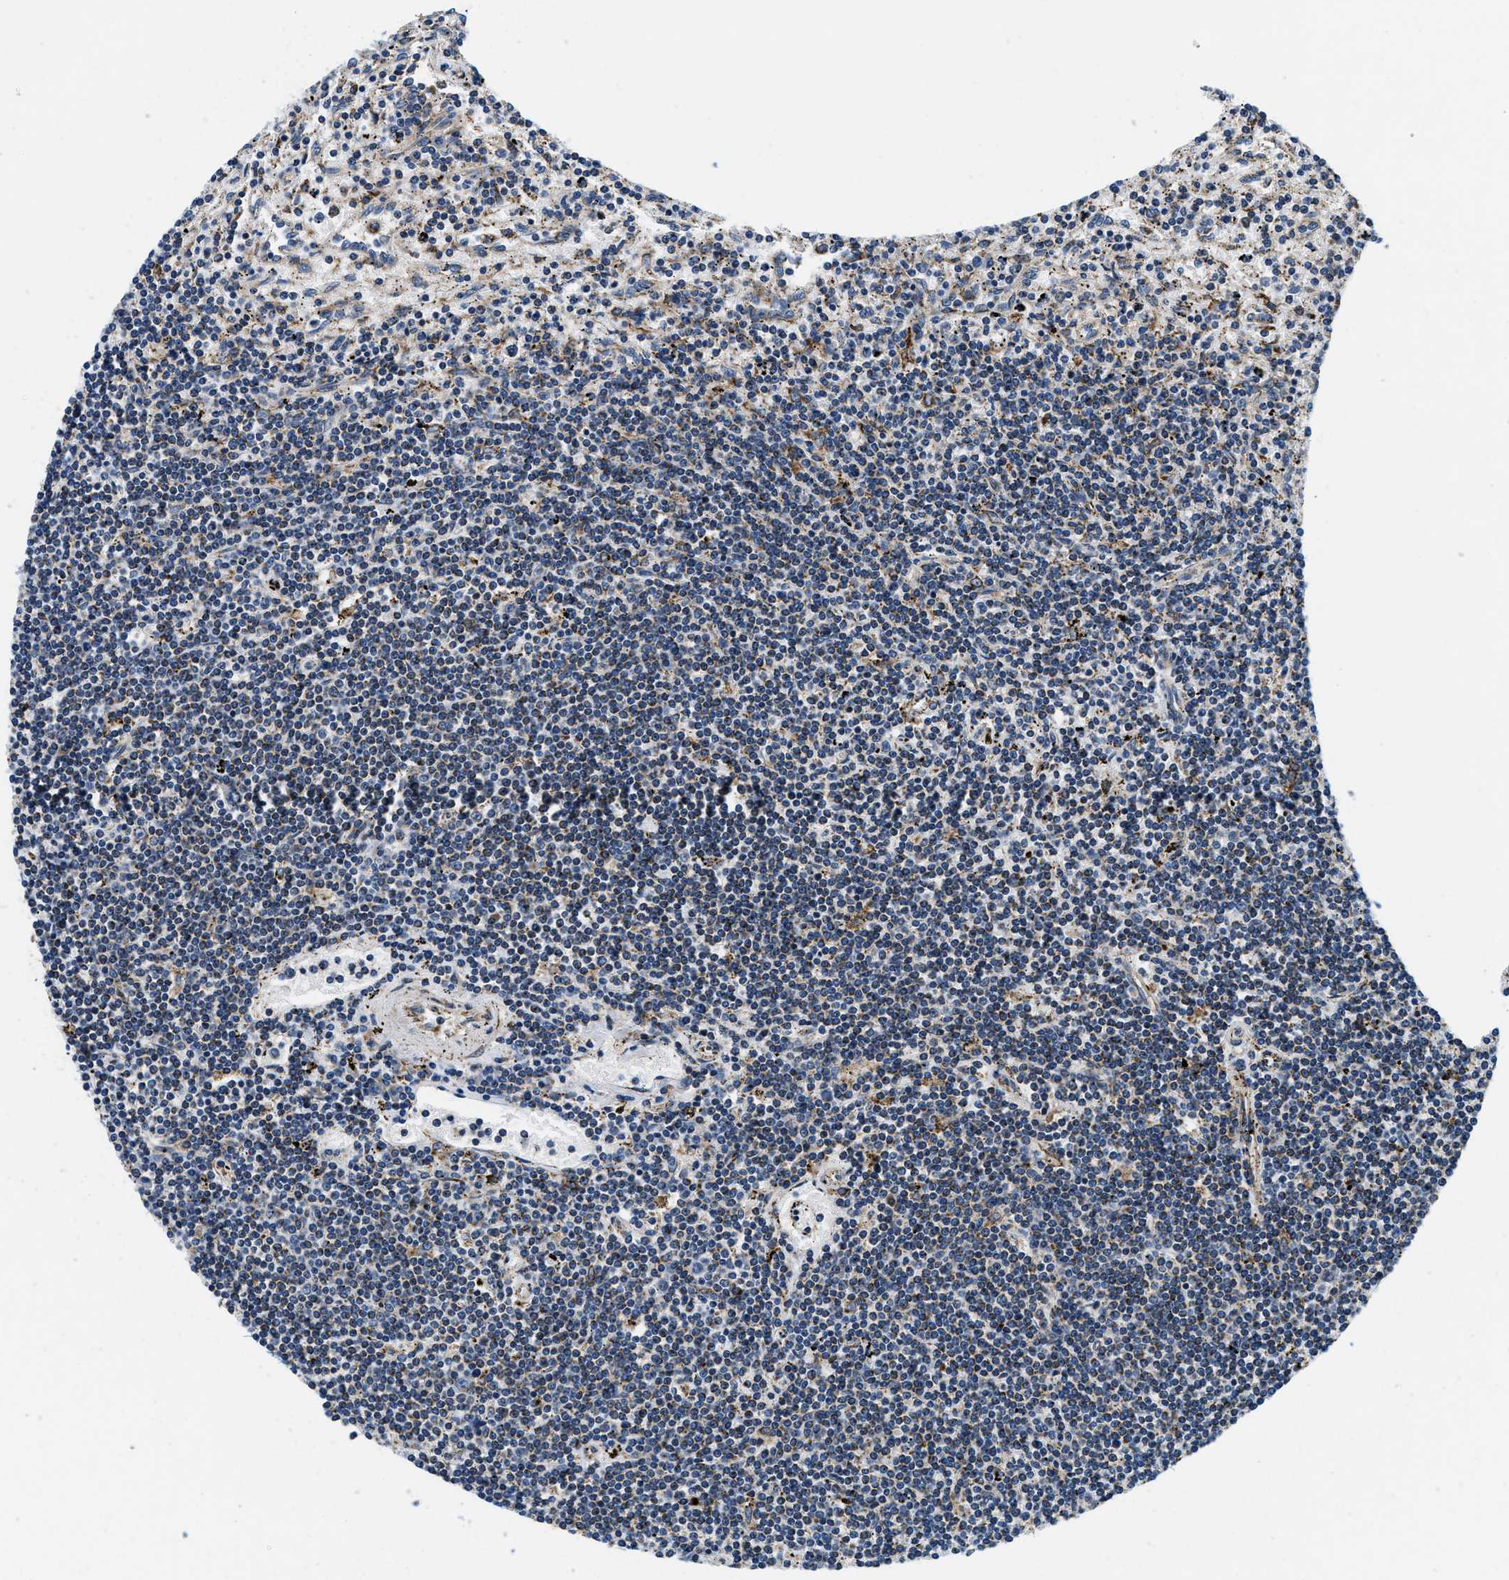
{"staining": {"intensity": "negative", "quantity": "none", "location": "none"}, "tissue": "lymphoma", "cell_type": "Tumor cells", "image_type": "cancer", "snomed": [{"axis": "morphology", "description": "Malignant lymphoma, non-Hodgkin's type, Low grade"}, {"axis": "topography", "description": "Spleen"}], "caption": "High magnification brightfield microscopy of lymphoma stained with DAB (3,3'-diaminobenzidine) (brown) and counterstained with hematoxylin (blue): tumor cells show no significant expression.", "gene": "SAMD4B", "patient": {"sex": "male", "age": 76}}